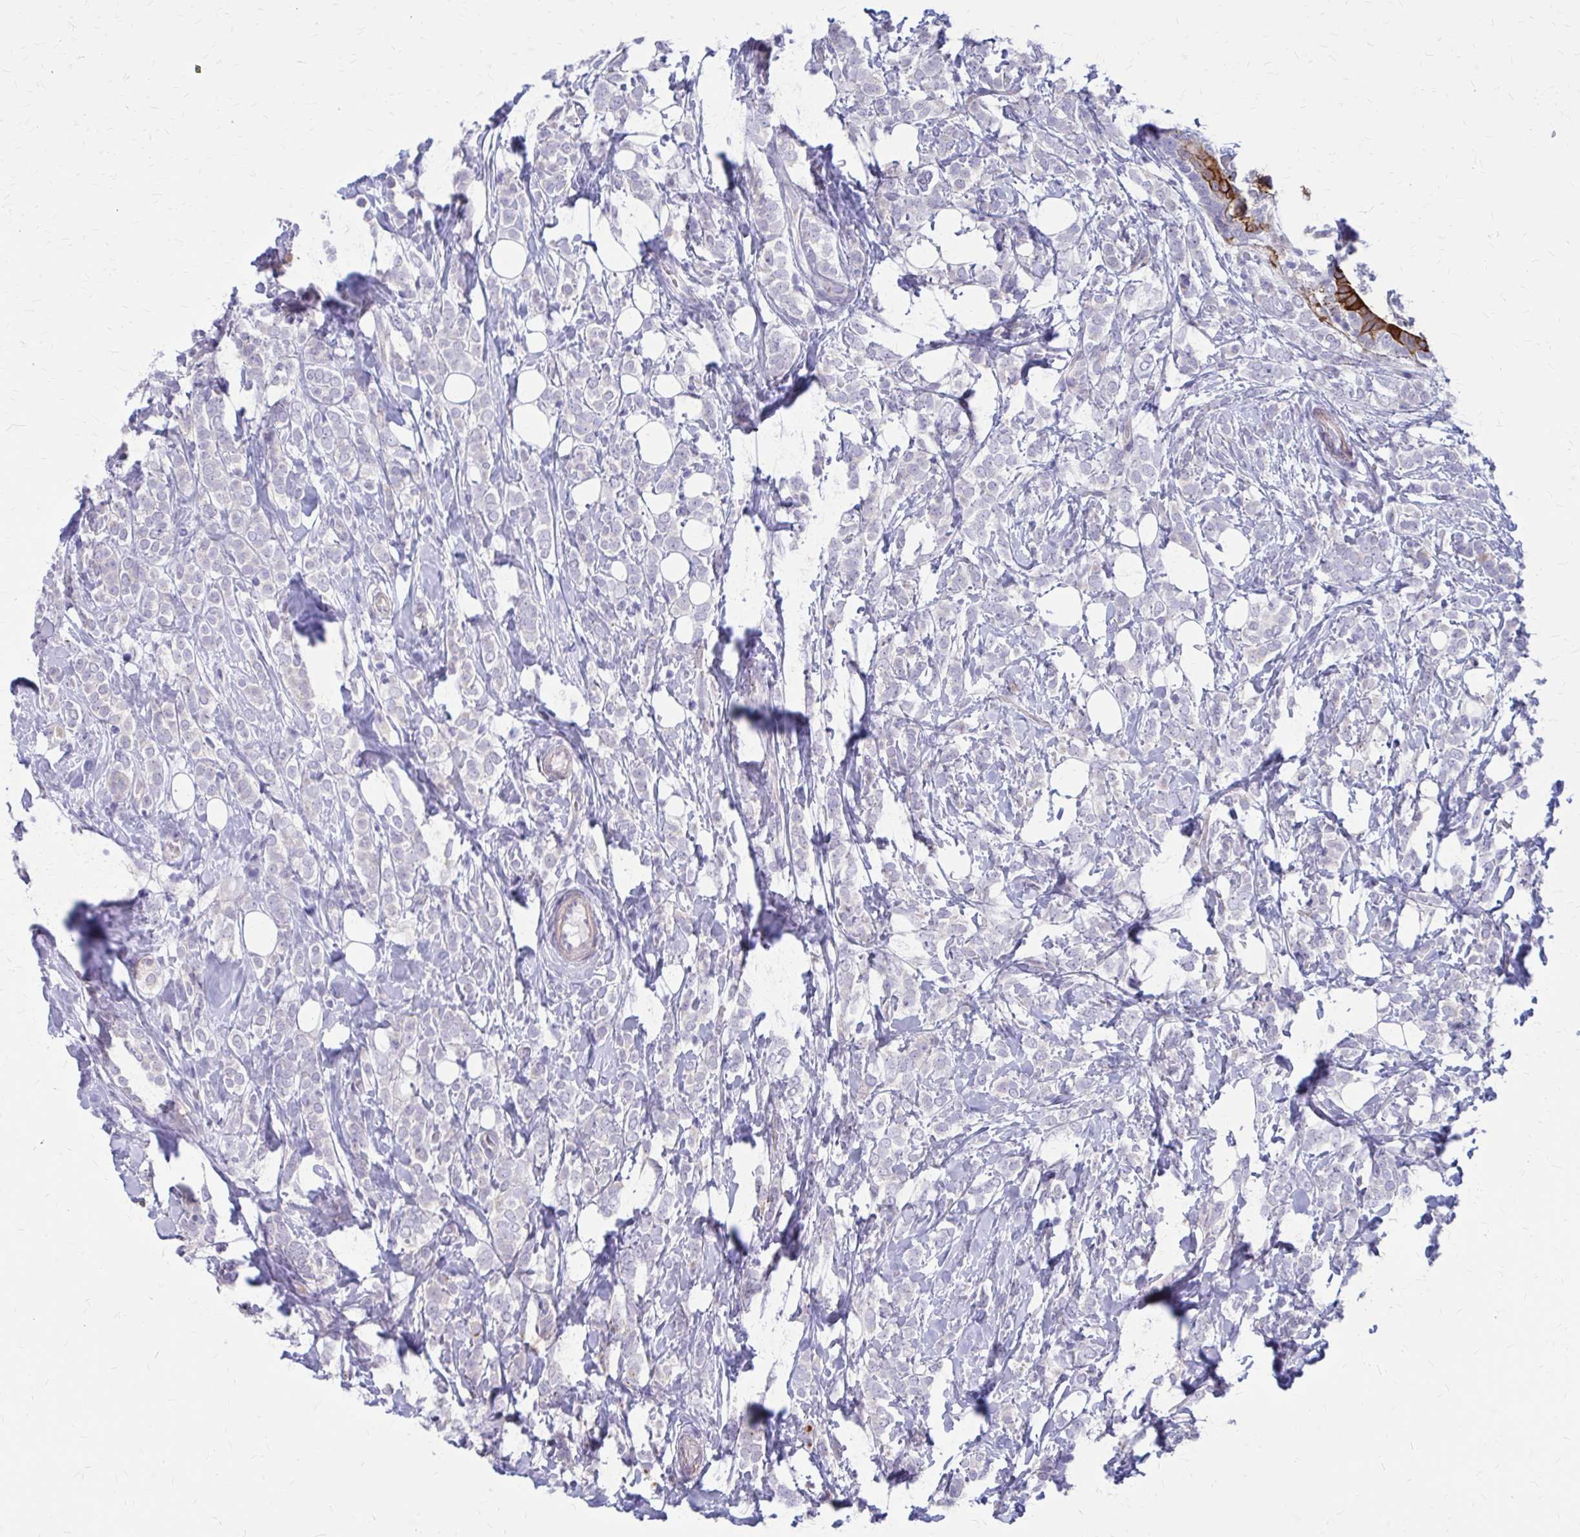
{"staining": {"intensity": "negative", "quantity": "none", "location": "none"}, "tissue": "breast cancer", "cell_type": "Tumor cells", "image_type": "cancer", "snomed": [{"axis": "morphology", "description": "Lobular carcinoma"}, {"axis": "topography", "description": "Breast"}], "caption": "Breast lobular carcinoma stained for a protein using immunohistochemistry shows no expression tumor cells.", "gene": "GLYATL2", "patient": {"sex": "female", "age": 49}}